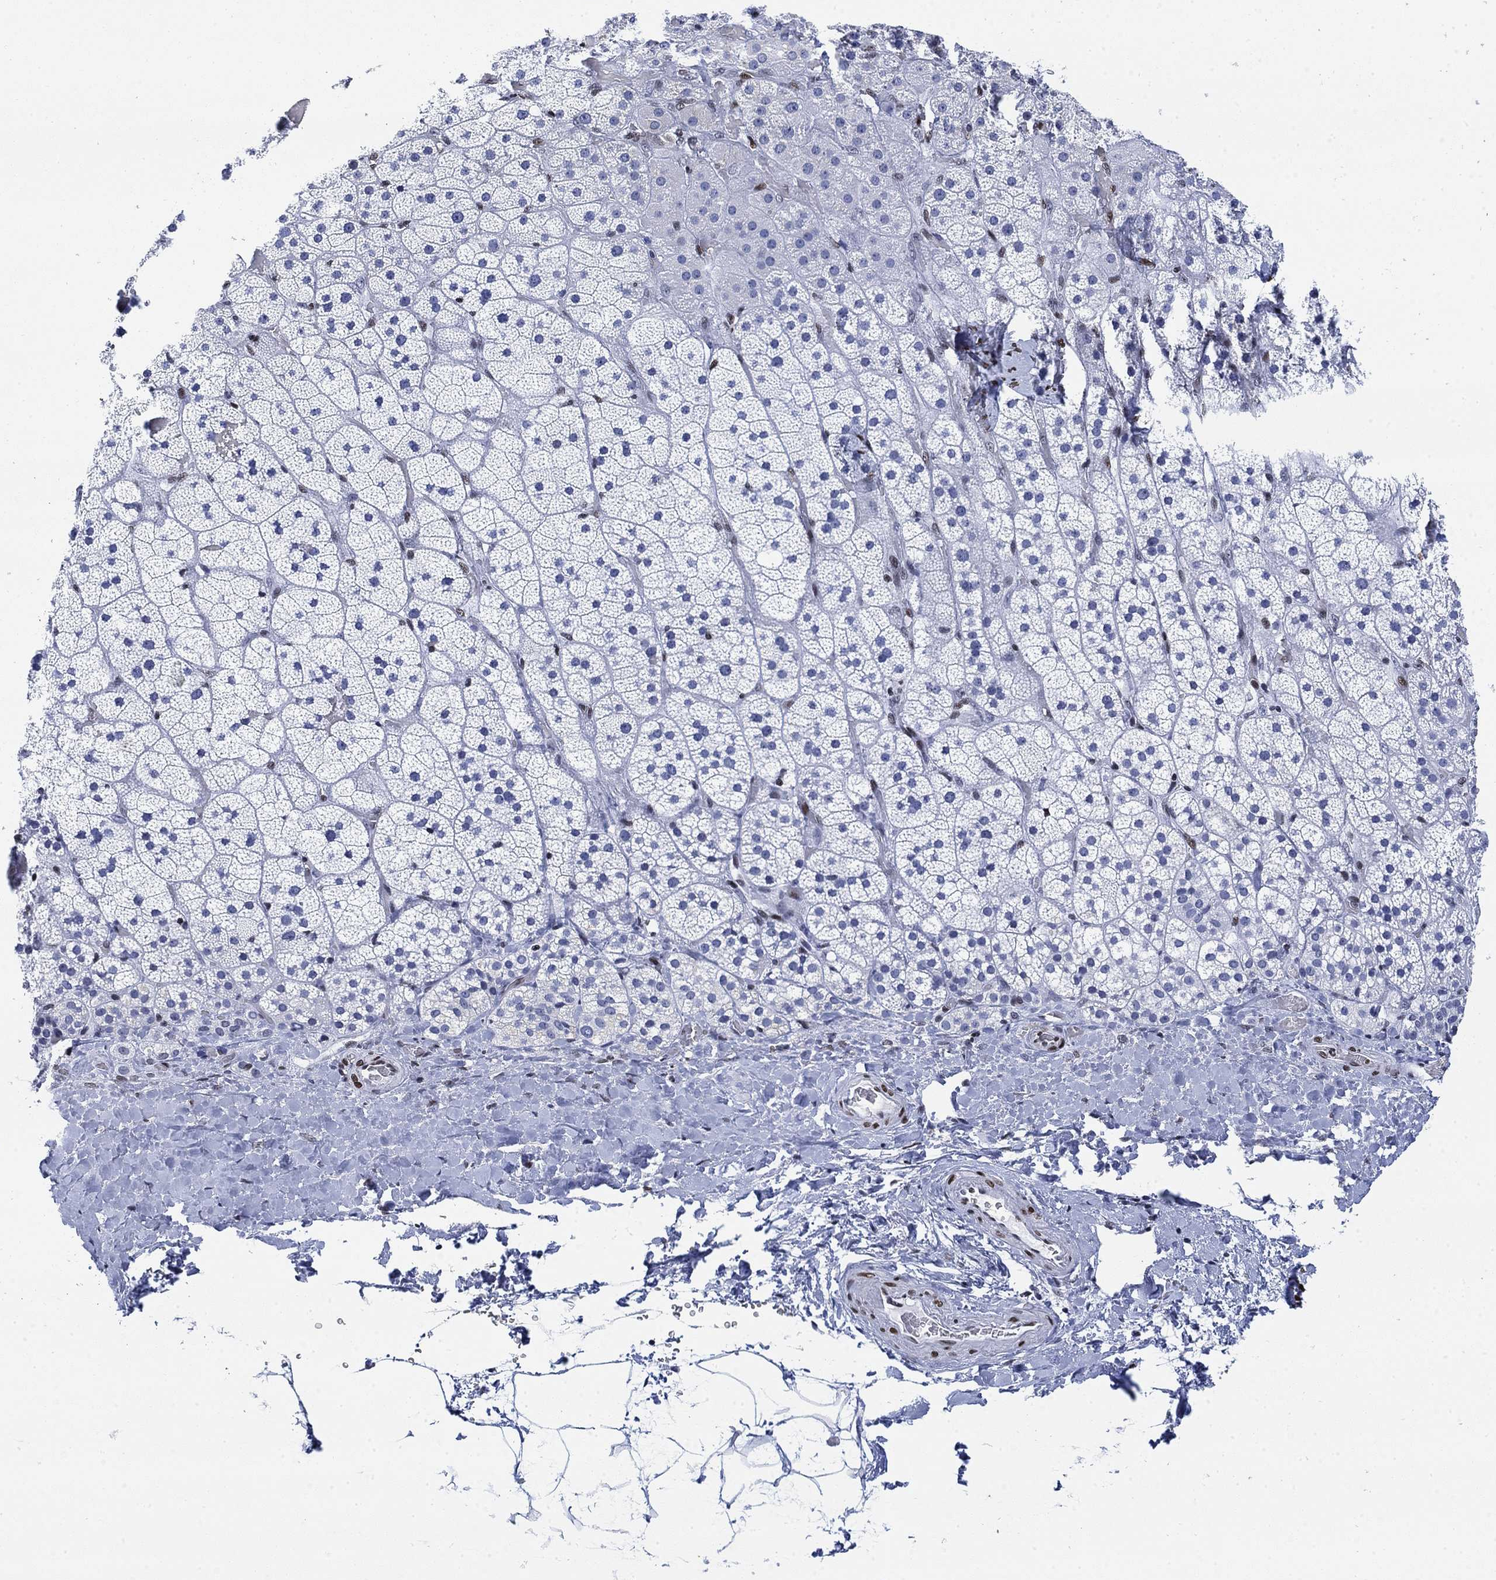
{"staining": {"intensity": "negative", "quantity": "none", "location": "none"}, "tissue": "adrenal gland", "cell_type": "Glandular cells", "image_type": "normal", "snomed": [{"axis": "morphology", "description": "Normal tissue, NOS"}, {"axis": "topography", "description": "Adrenal gland"}], "caption": "Human adrenal gland stained for a protein using immunohistochemistry (IHC) shows no positivity in glandular cells.", "gene": "H1", "patient": {"sex": "male", "age": 57}}